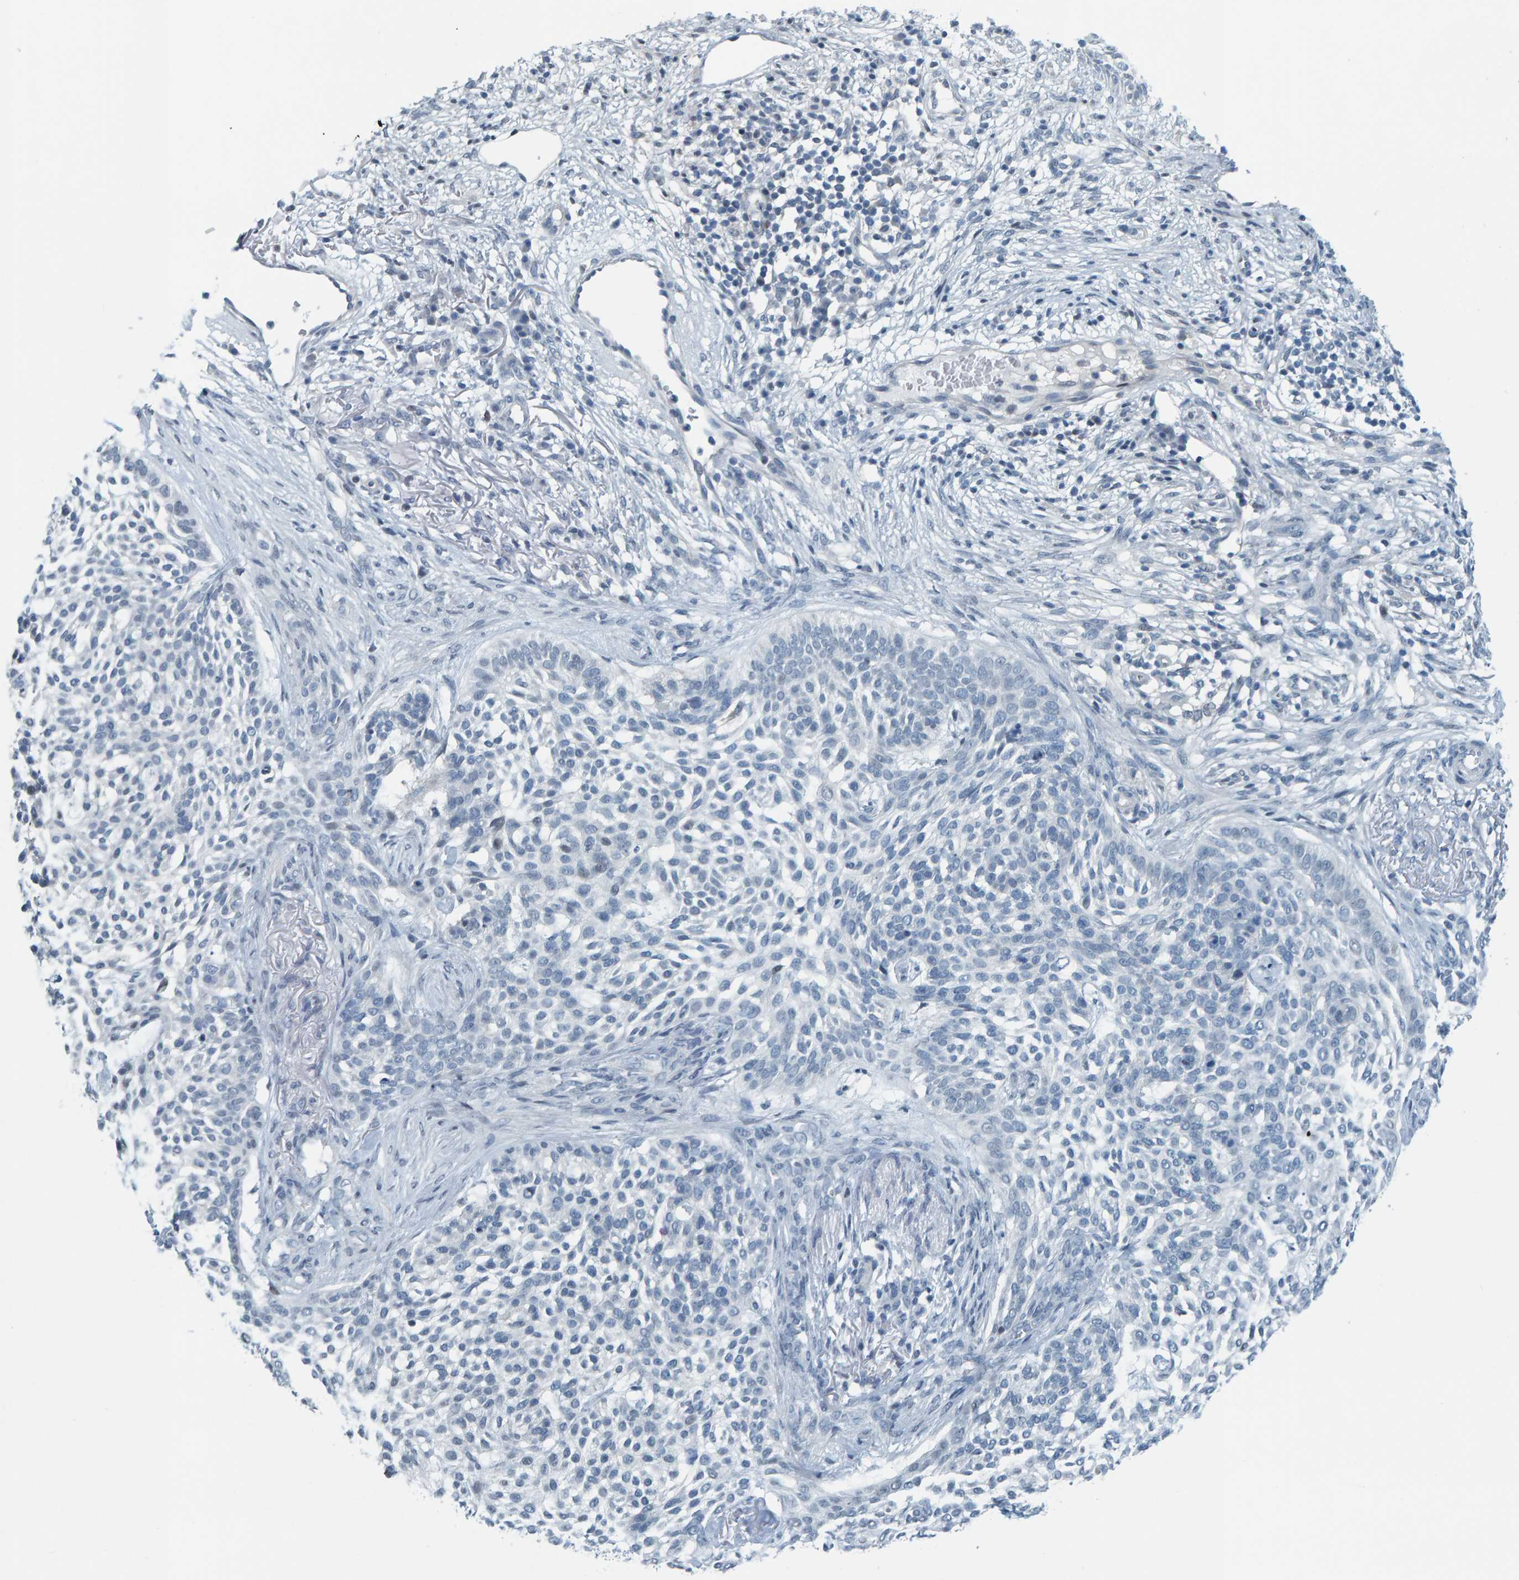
{"staining": {"intensity": "negative", "quantity": "none", "location": "none"}, "tissue": "skin cancer", "cell_type": "Tumor cells", "image_type": "cancer", "snomed": [{"axis": "morphology", "description": "Basal cell carcinoma"}, {"axis": "topography", "description": "Skin"}], "caption": "A photomicrograph of basal cell carcinoma (skin) stained for a protein demonstrates no brown staining in tumor cells. (Stains: DAB (3,3'-diaminobenzidine) immunohistochemistry (IHC) with hematoxylin counter stain, Microscopy: brightfield microscopy at high magnification).", "gene": "CNP", "patient": {"sex": "female", "age": 64}}